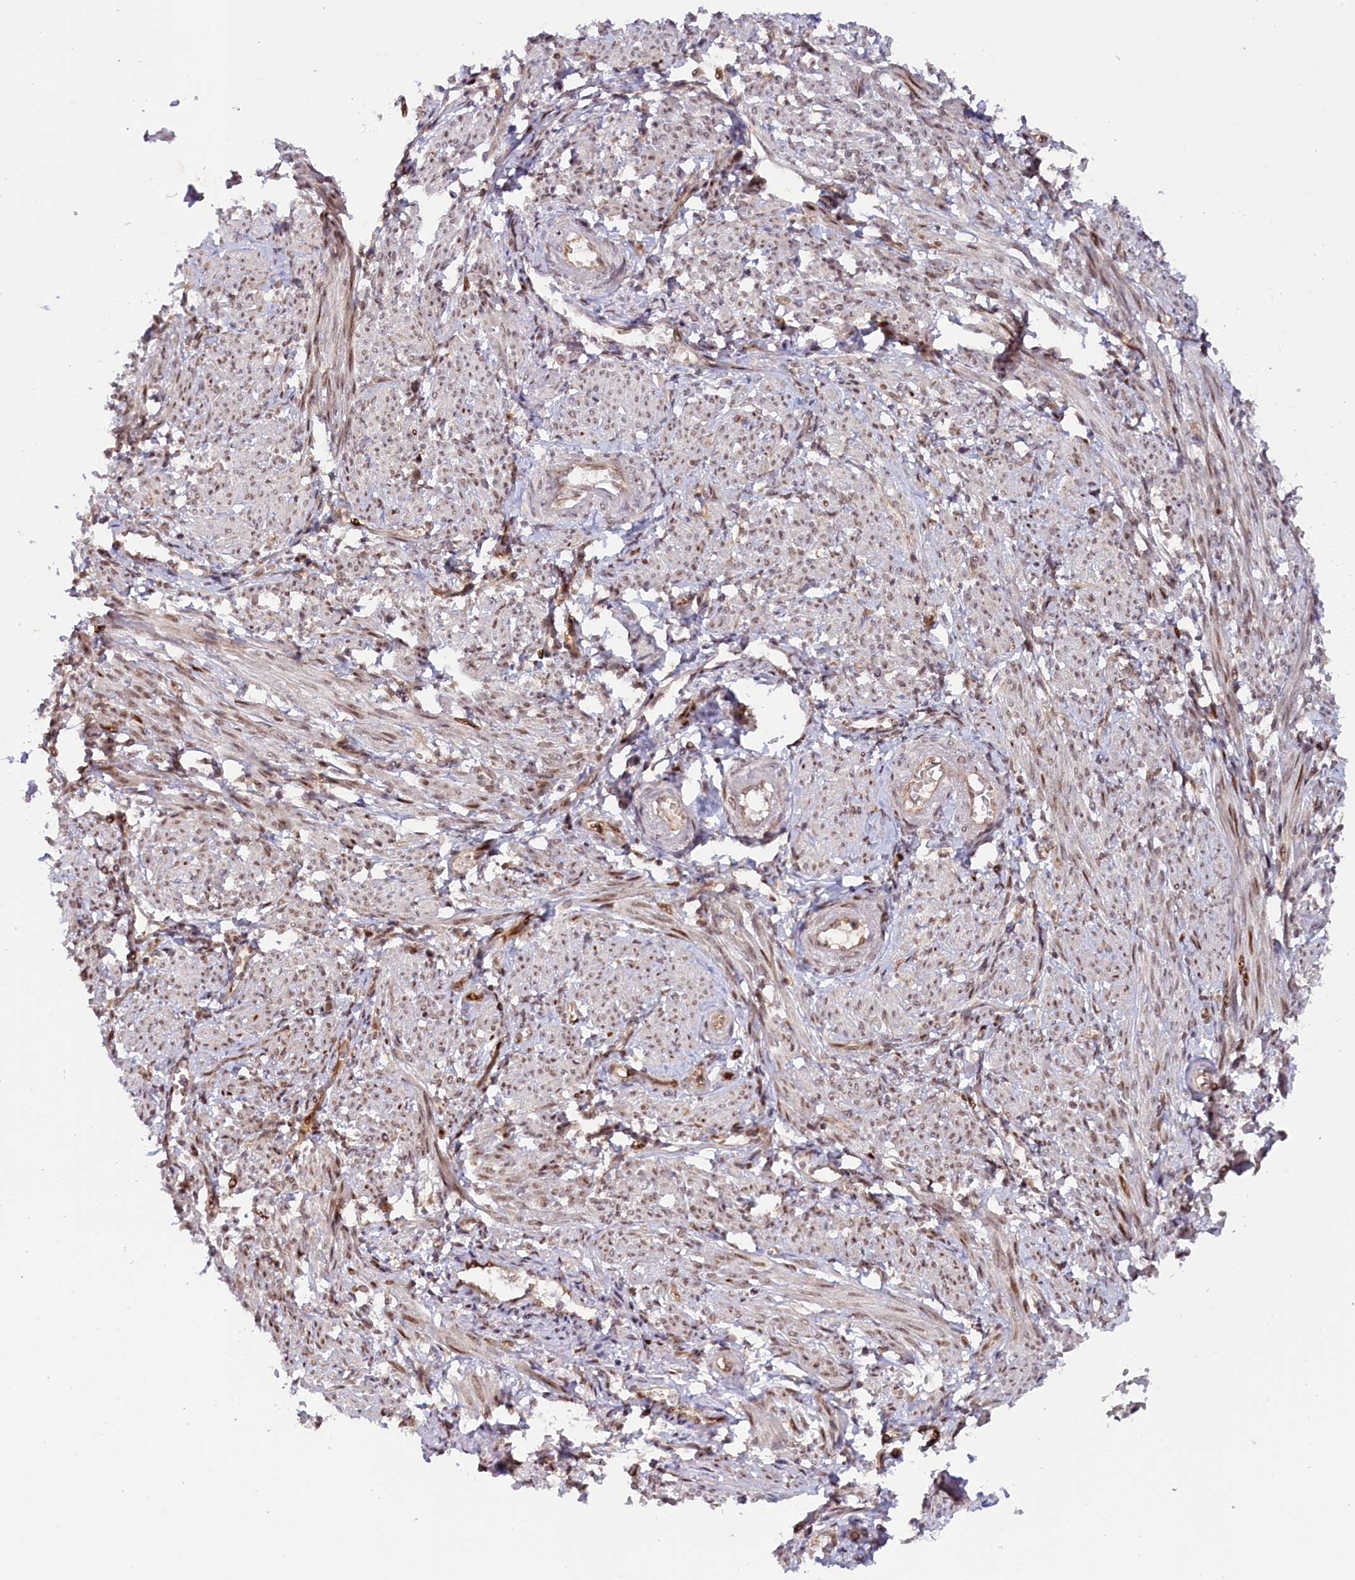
{"staining": {"intensity": "moderate", "quantity": "25%-75%", "location": "cytoplasmic/membranous,nuclear"}, "tissue": "smooth muscle", "cell_type": "Smooth muscle cells", "image_type": "normal", "snomed": [{"axis": "morphology", "description": "Normal tissue, NOS"}, {"axis": "topography", "description": "Smooth muscle"}], "caption": "Moderate cytoplasmic/membranous,nuclear expression for a protein is seen in approximately 25%-75% of smooth muscle cells of unremarkable smooth muscle using immunohistochemistry.", "gene": "ANKRD24", "patient": {"sex": "female", "age": 39}}